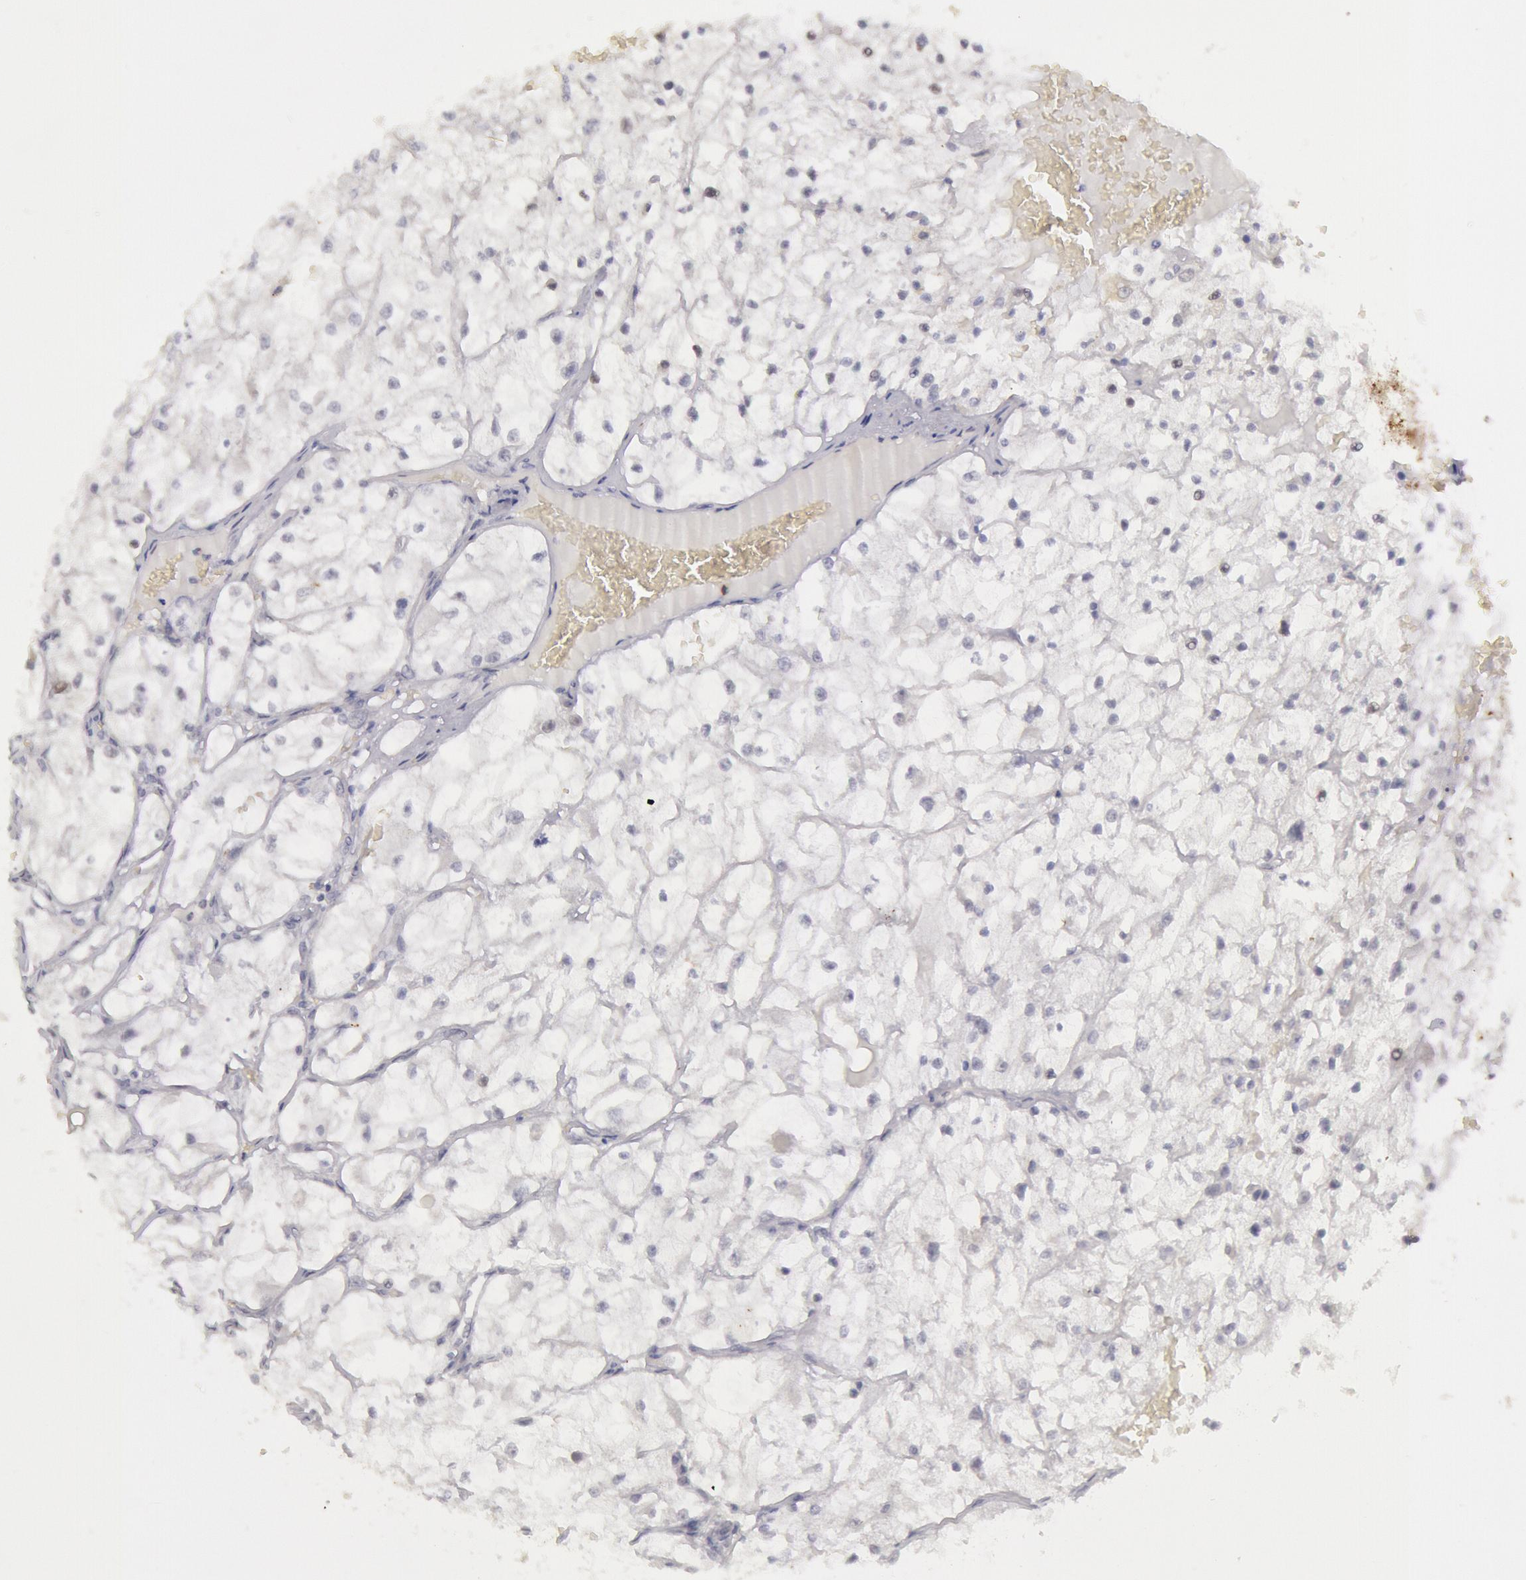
{"staining": {"intensity": "negative", "quantity": "none", "location": "none"}, "tissue": "renal cancer", "cell_type": "Tumor cells", "image_type": "cancer", "snomed": [{"axis": "morphology", "description": "Adenocarcinoma, NOS"}, {"axis": "topography", "description": "Kidney"}], "caption": "A high-resolution micrograph shows immunohistochemistry (IHC) staining of renal cancer (adenocarcinoma), which reveals no significant positivity in tumor cells.", "gene": "KDM6A", "patient": {"sex": "male", "age": 61}}